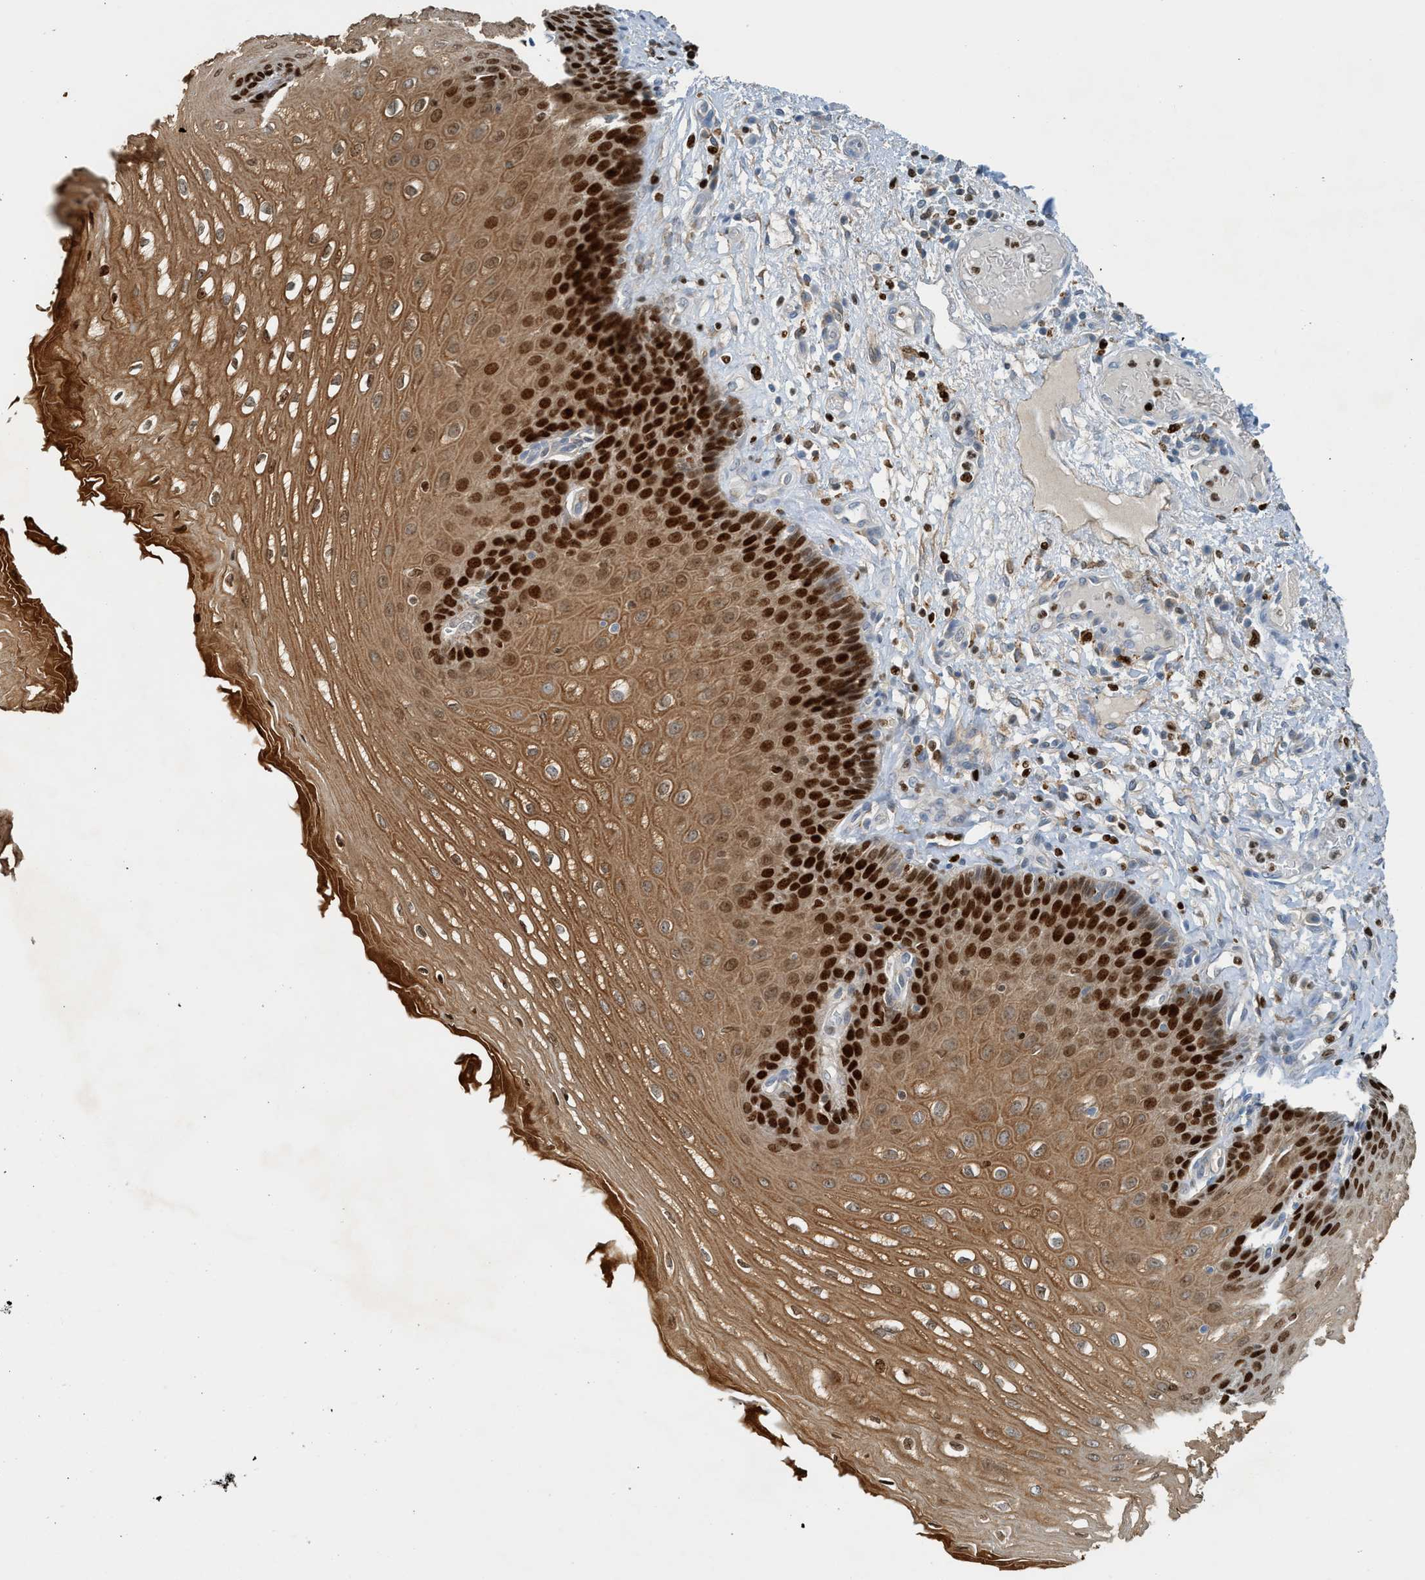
{"staining": {"intensity": "strong", "quantity": ">75%", "location": "cytoplasmic/membranous,nuclear"}, "tissue": "esophagus", "cell_type": "Squamous epithelial cells", "image_type": "normal", "snomed": [{"axis": "morphology", "description": "Normal tissue, NOS"}, {"axis": "topography", "description": "Esophagus"}], "caption": "A brown stain shows strong cytoplasmic/membranous,nuclear staining of a protein in squamous epithelial cells of unremarkable esophagus. (brown staining indicates protein expression, while blue staining denotes nuclei).", "gene": "SH3D19", "patient": {"sex": "male", "age": 54}}